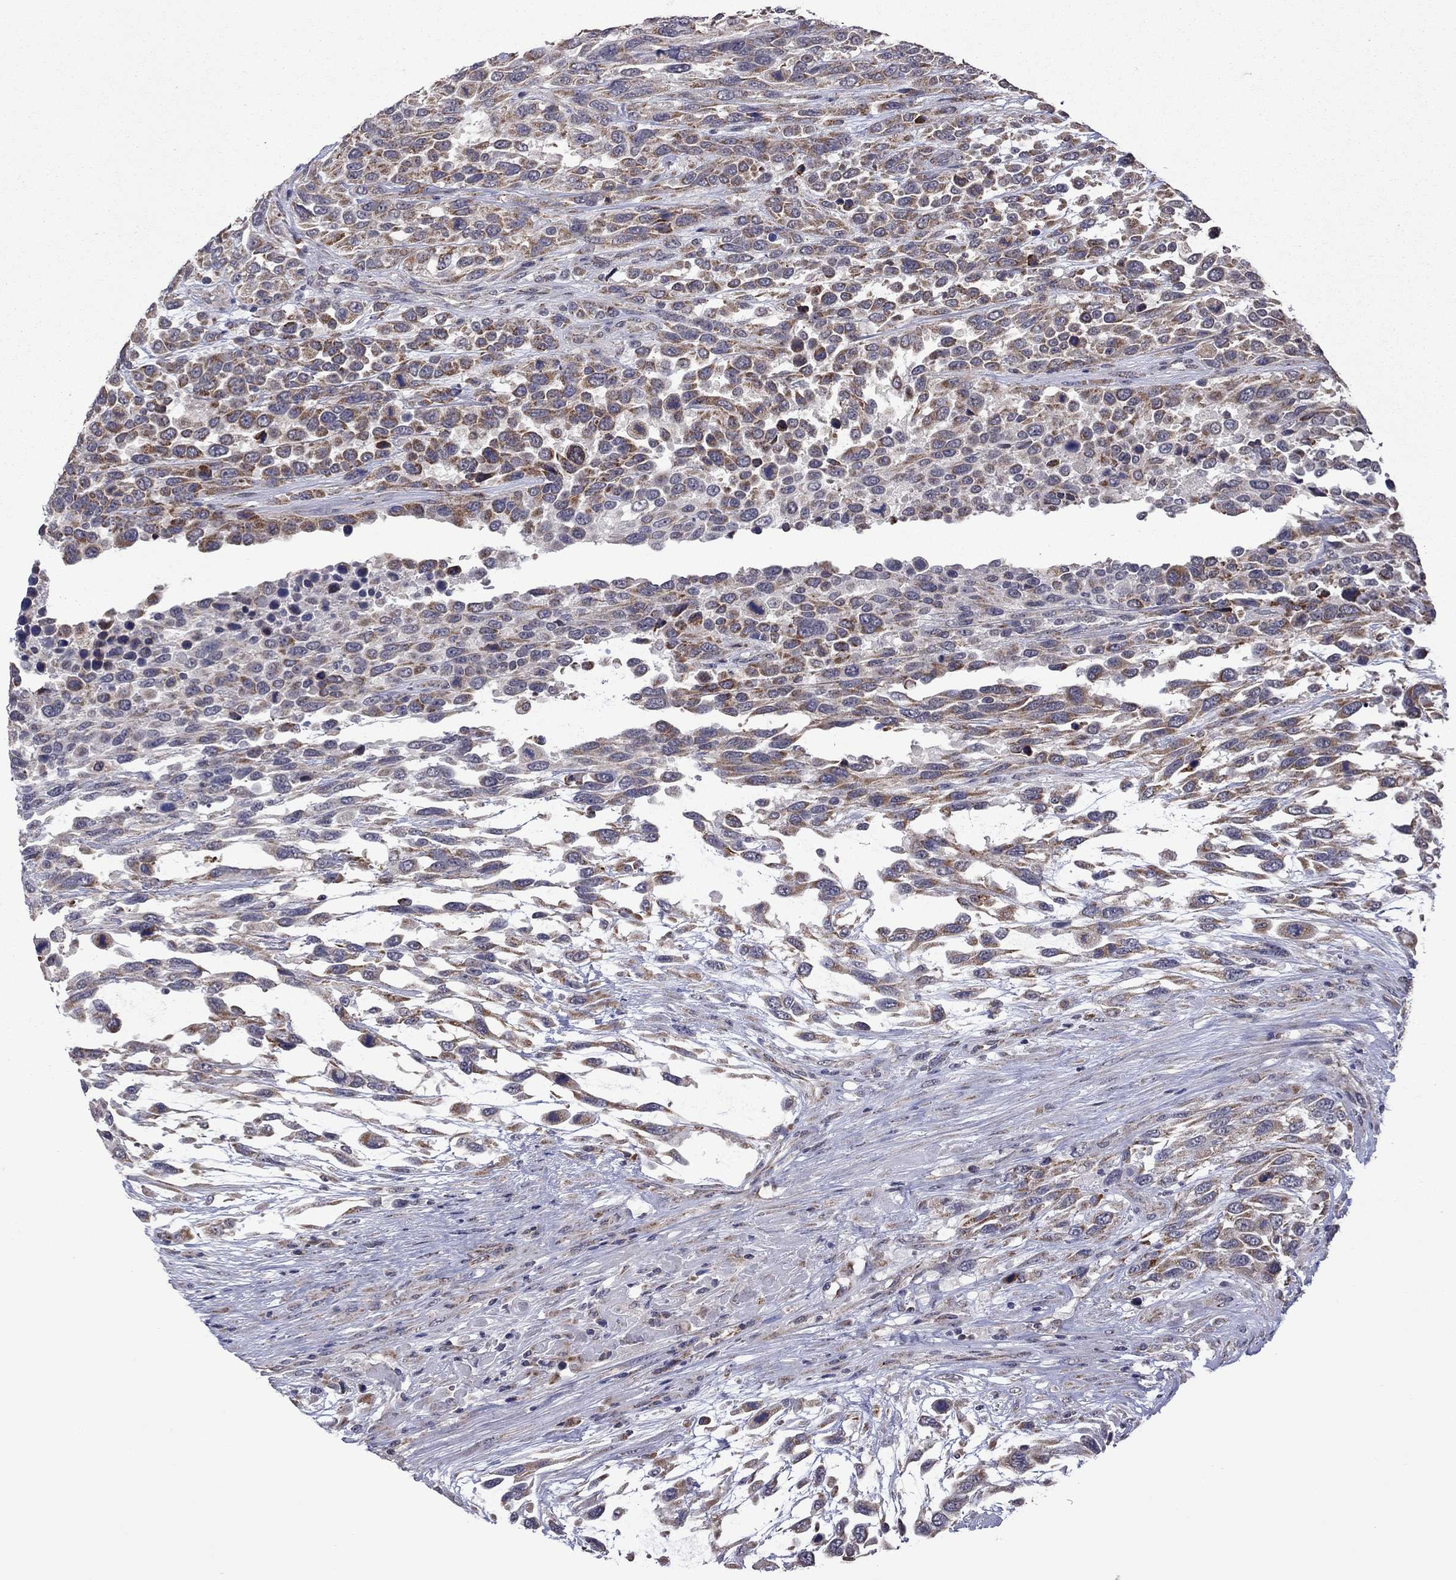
{"staining": {"intensity": "strong", "quantity": "25%-75%", "location": "cytoplasmic/membranous"}, "tissue": "urothelial cancer", "cell_type": "Tumor cells", "image_type": "cancer", "snomed": [{"axis": "morphology", "description": "Urothelial carcinoma, High grade"}, {"axis": "topography", "description": "Urinary bladder"}], "caption": "Urothelial cancer stained with a brown dye displays strong cytoplasmic/membranous positive positivity in about 25%-75% of tumor cells.", "gene": "NDUFB1", "patient": {"sex": "female", "age": 70}}